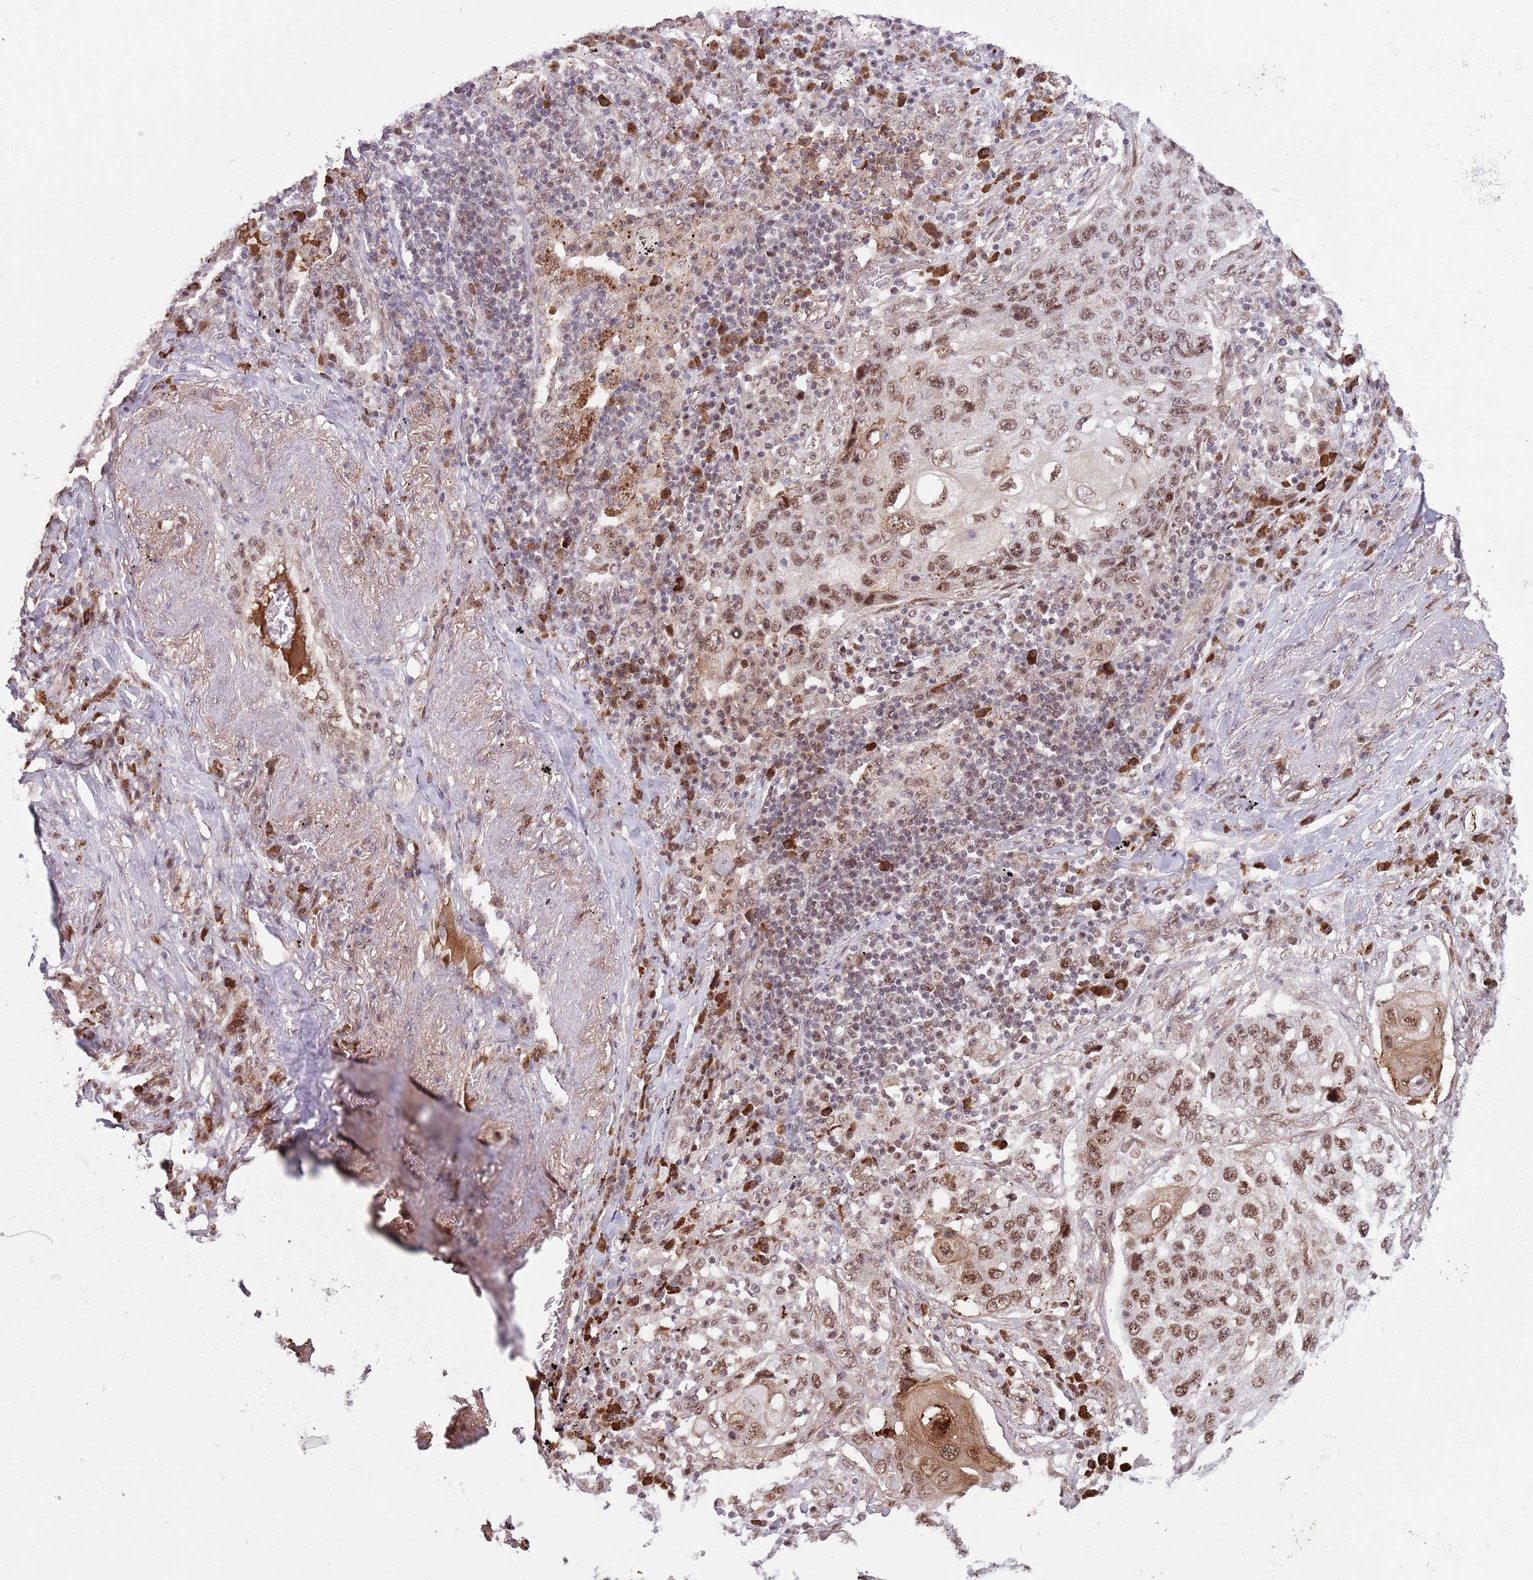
{"staining": {"intensity": "moderate", "quantity": ">75%", "location": "nuclear"}, "tissue": "lung cancer", "cell_type": "Tumor cells", "image_type": "cancer", "snomed": [{"axis": "morphology", "description": "Squamous cell carcinoma, NOS"}, {"axis": "topography", "description": "Lung"}], "caption": "Lung cancer (squamous cell carcinoma) stained for a protein displays moderate nuclear positivity in tumor cells.", "gene": "SIPA1L3", "patient": {"sex": "female", "age": 63}}